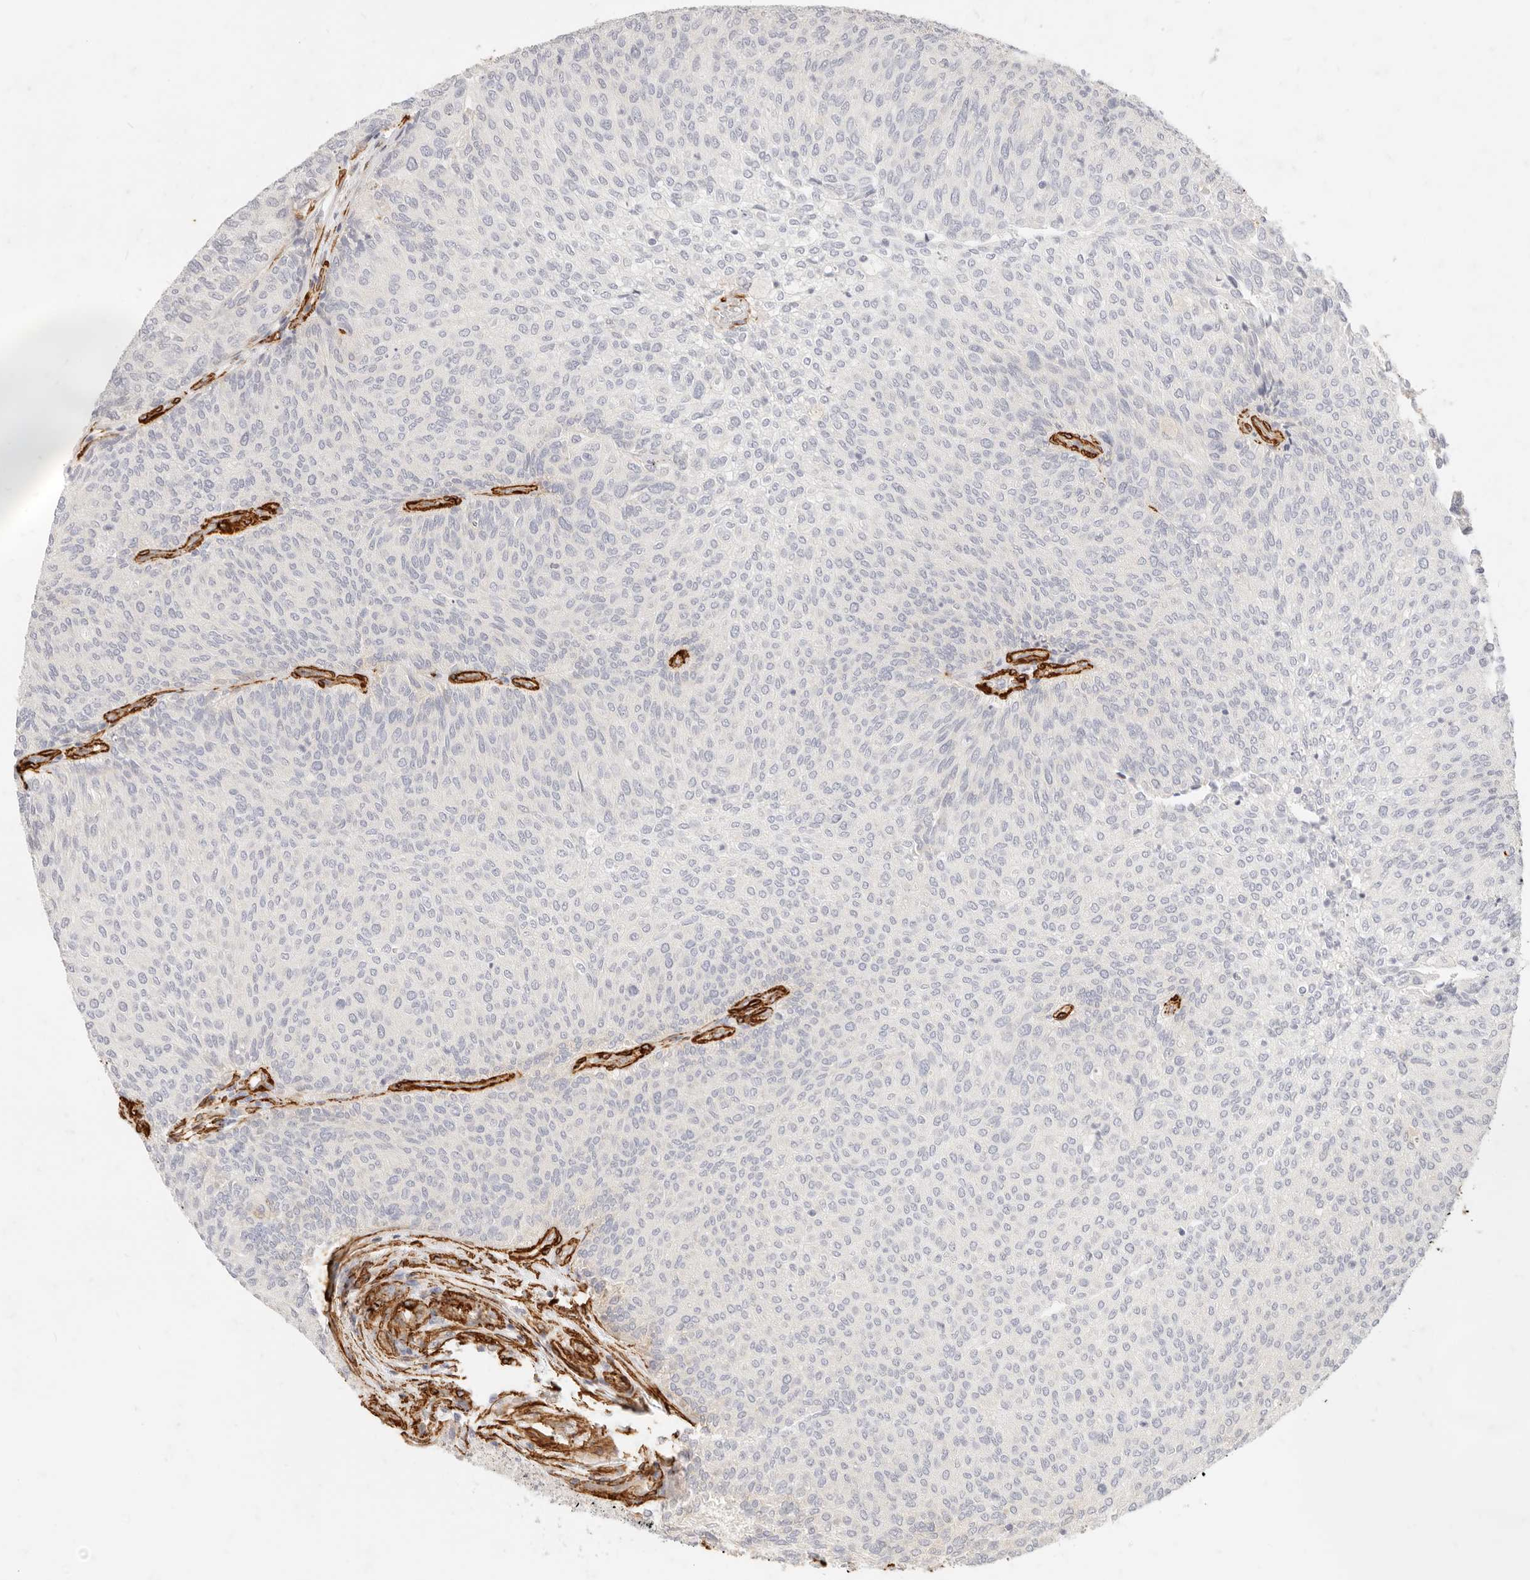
{"staining": {"intensity": "negative", "quantity": "none", "location": "none"}, "tissue": "urothelial cancer", "cell_type": "Tumor cells", "image_type": "cancer", "snomed": [{"axis": "morphology", "description": "Urothelial carcinoma, Low grade"}, {"axis": "topography", "description": "Urinary bladder"}], "caption": "IHC micrograph of urothelial carcinoma (low-grade) stained for a protein (brown), which displays no expression in tumor cells.", "gene": "TMTC2", "patient": {"sex": "female", "age": 79}}